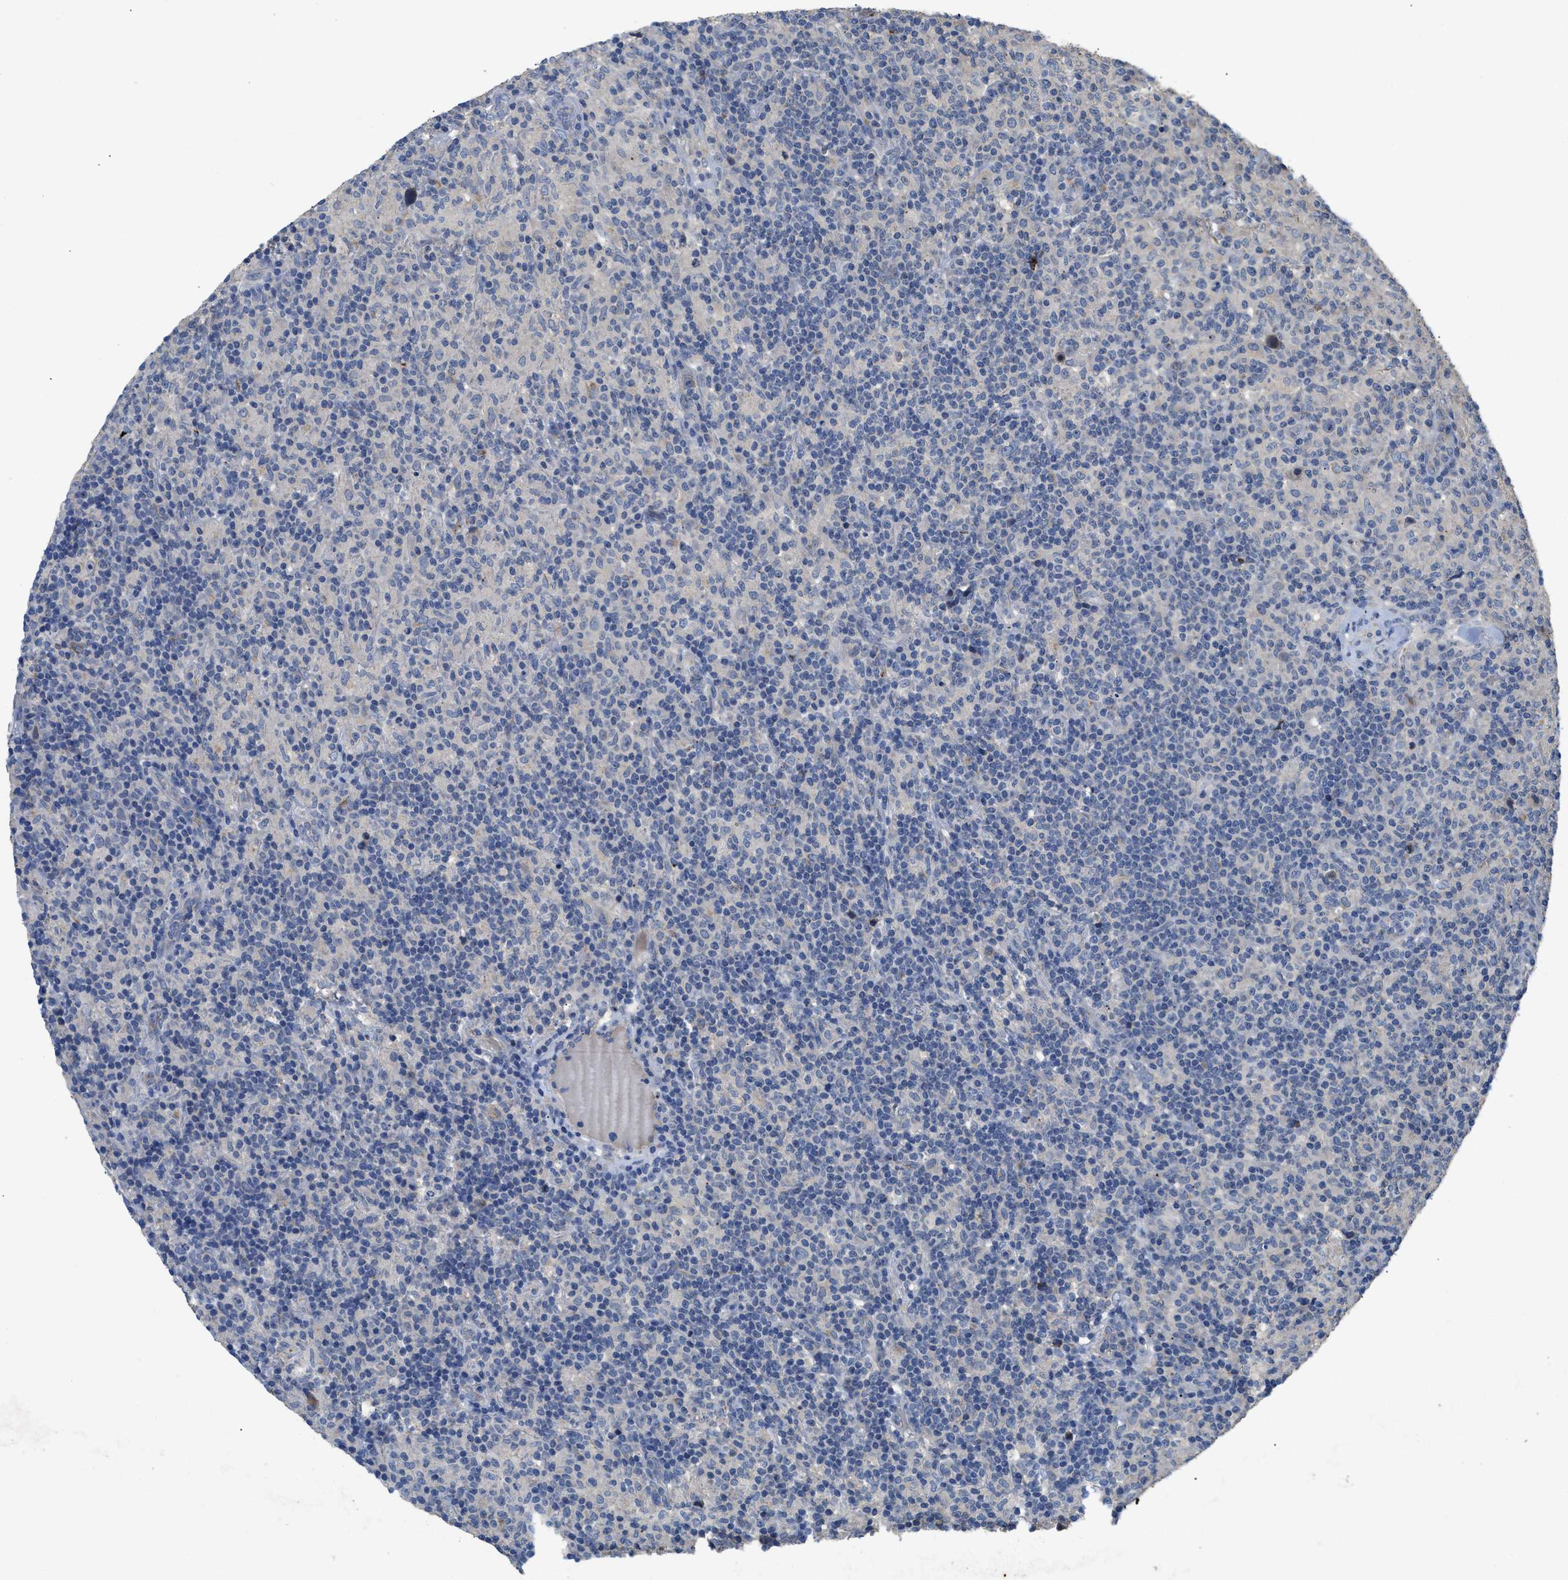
{"staining": {"intensity": "negative", "quantity": "none", "location": "none"}, "tissue": "lymphoma", "cell_type": "Tumor cells", "image_type": "cancer", "snomed": [{"axis": "morphology", "description": "Hodgkin's disease, NOS"}, {"axis": "topography", "description": "Lymph node"}], "caption": "Tumor cells are negative for brown protein staining in lymphoma.", "gene": "SIK2", "patient": {"sex": "male", "age": 70}}